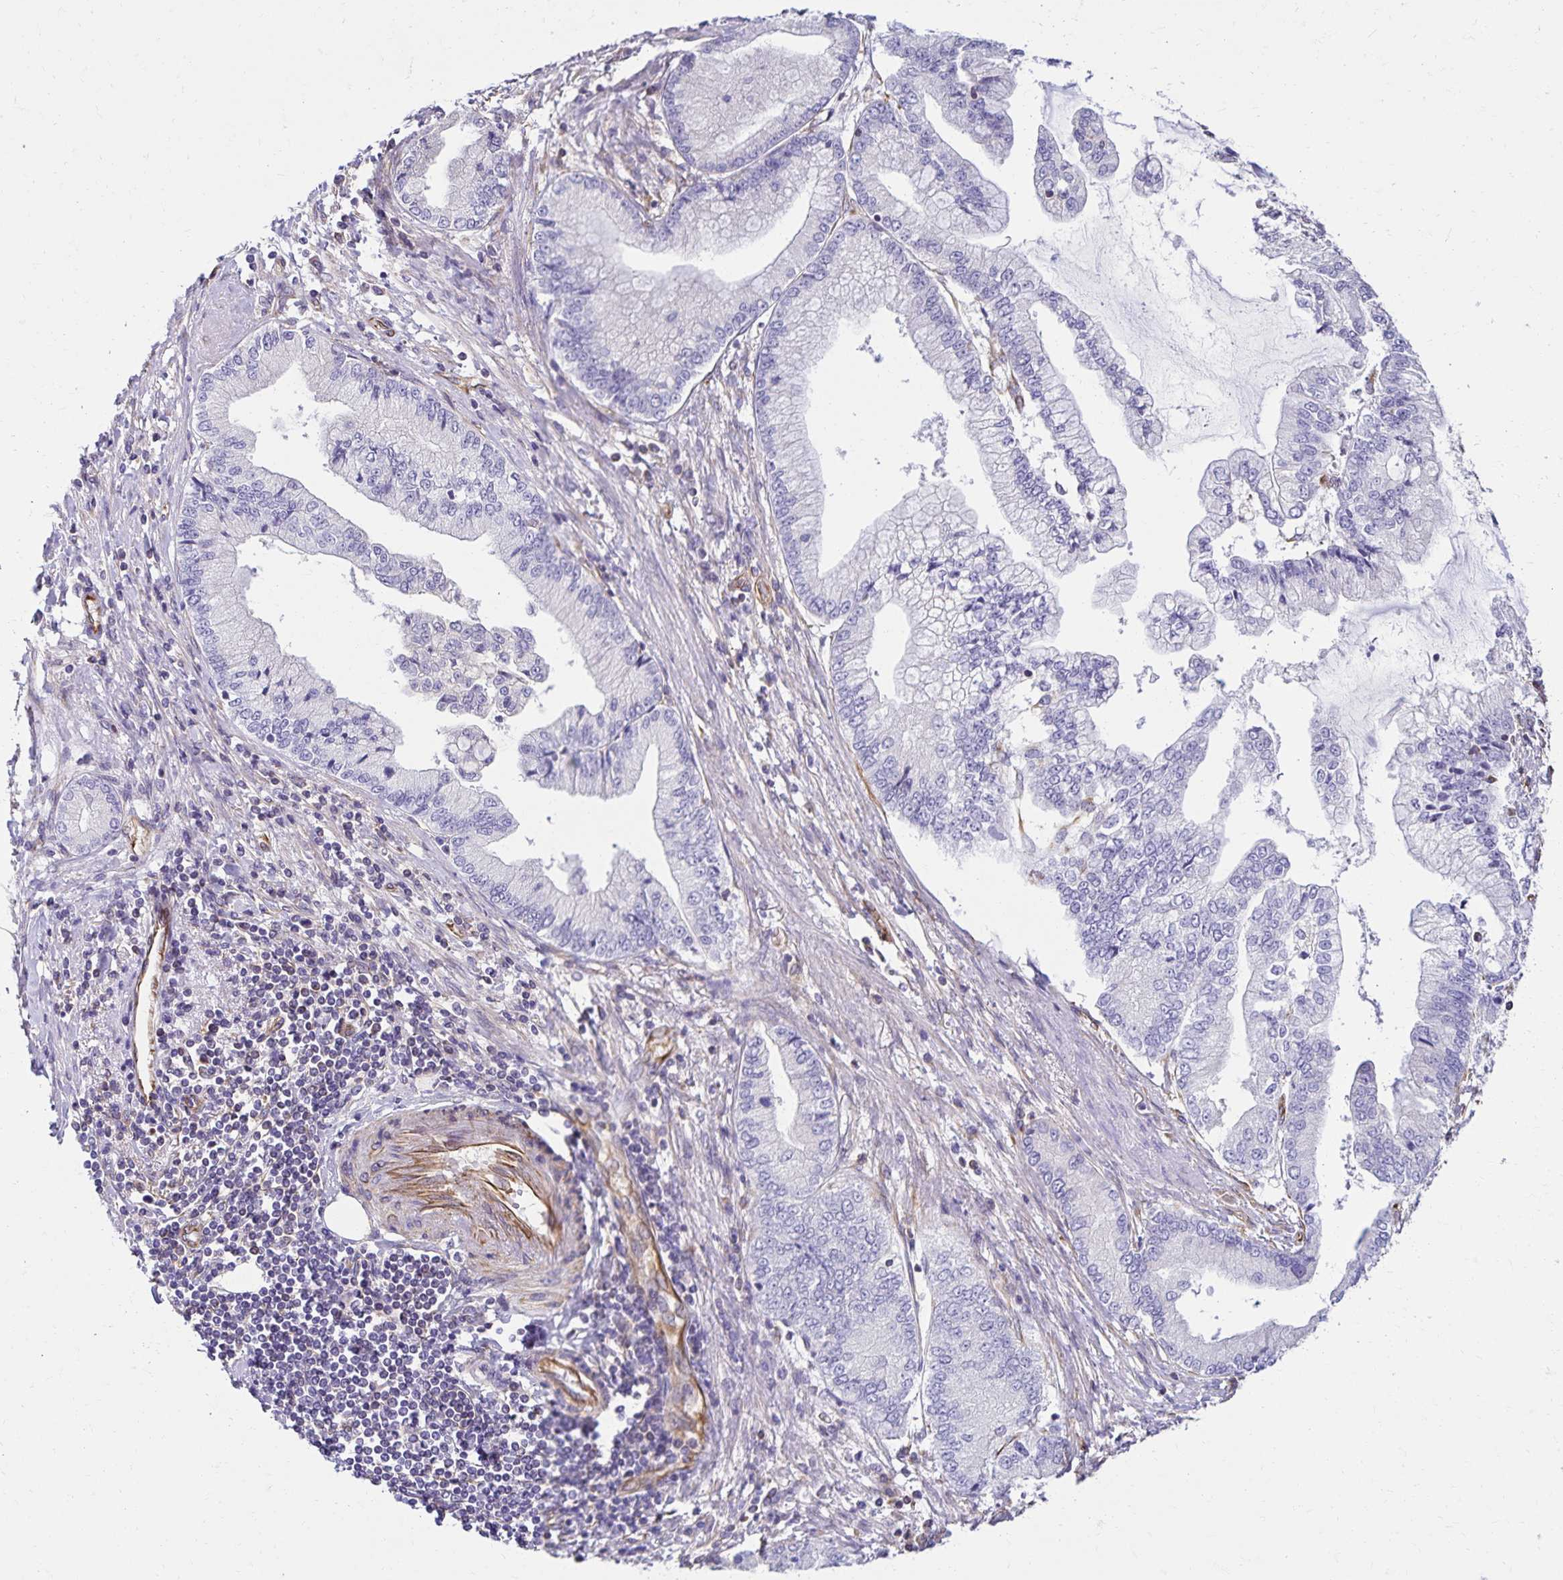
{"staining": {"intensity": "negative", "quantity": "none", "location": "none"}, "tissue": "stomach cancer", "cell_type": "Tumor cells", "image_type": "cancer", "snomed": [{"axis": "morphology", "description": "Adenocarcinoma, NOS"}, {"axis": "topography", "description": "Stomach, upper"}], "caption": "A histopathology image of stomach cancer (adenocarcinoma) stained for a protein displays no brown staining in tumor cells. The staining is performed using DAB (3,3'-diaminobenzidine) brown chromogen with nuclei counter-stained in using hematoxylin.", "gene": "TRPV6", "patient": {"sex": "female", "age": 74}}